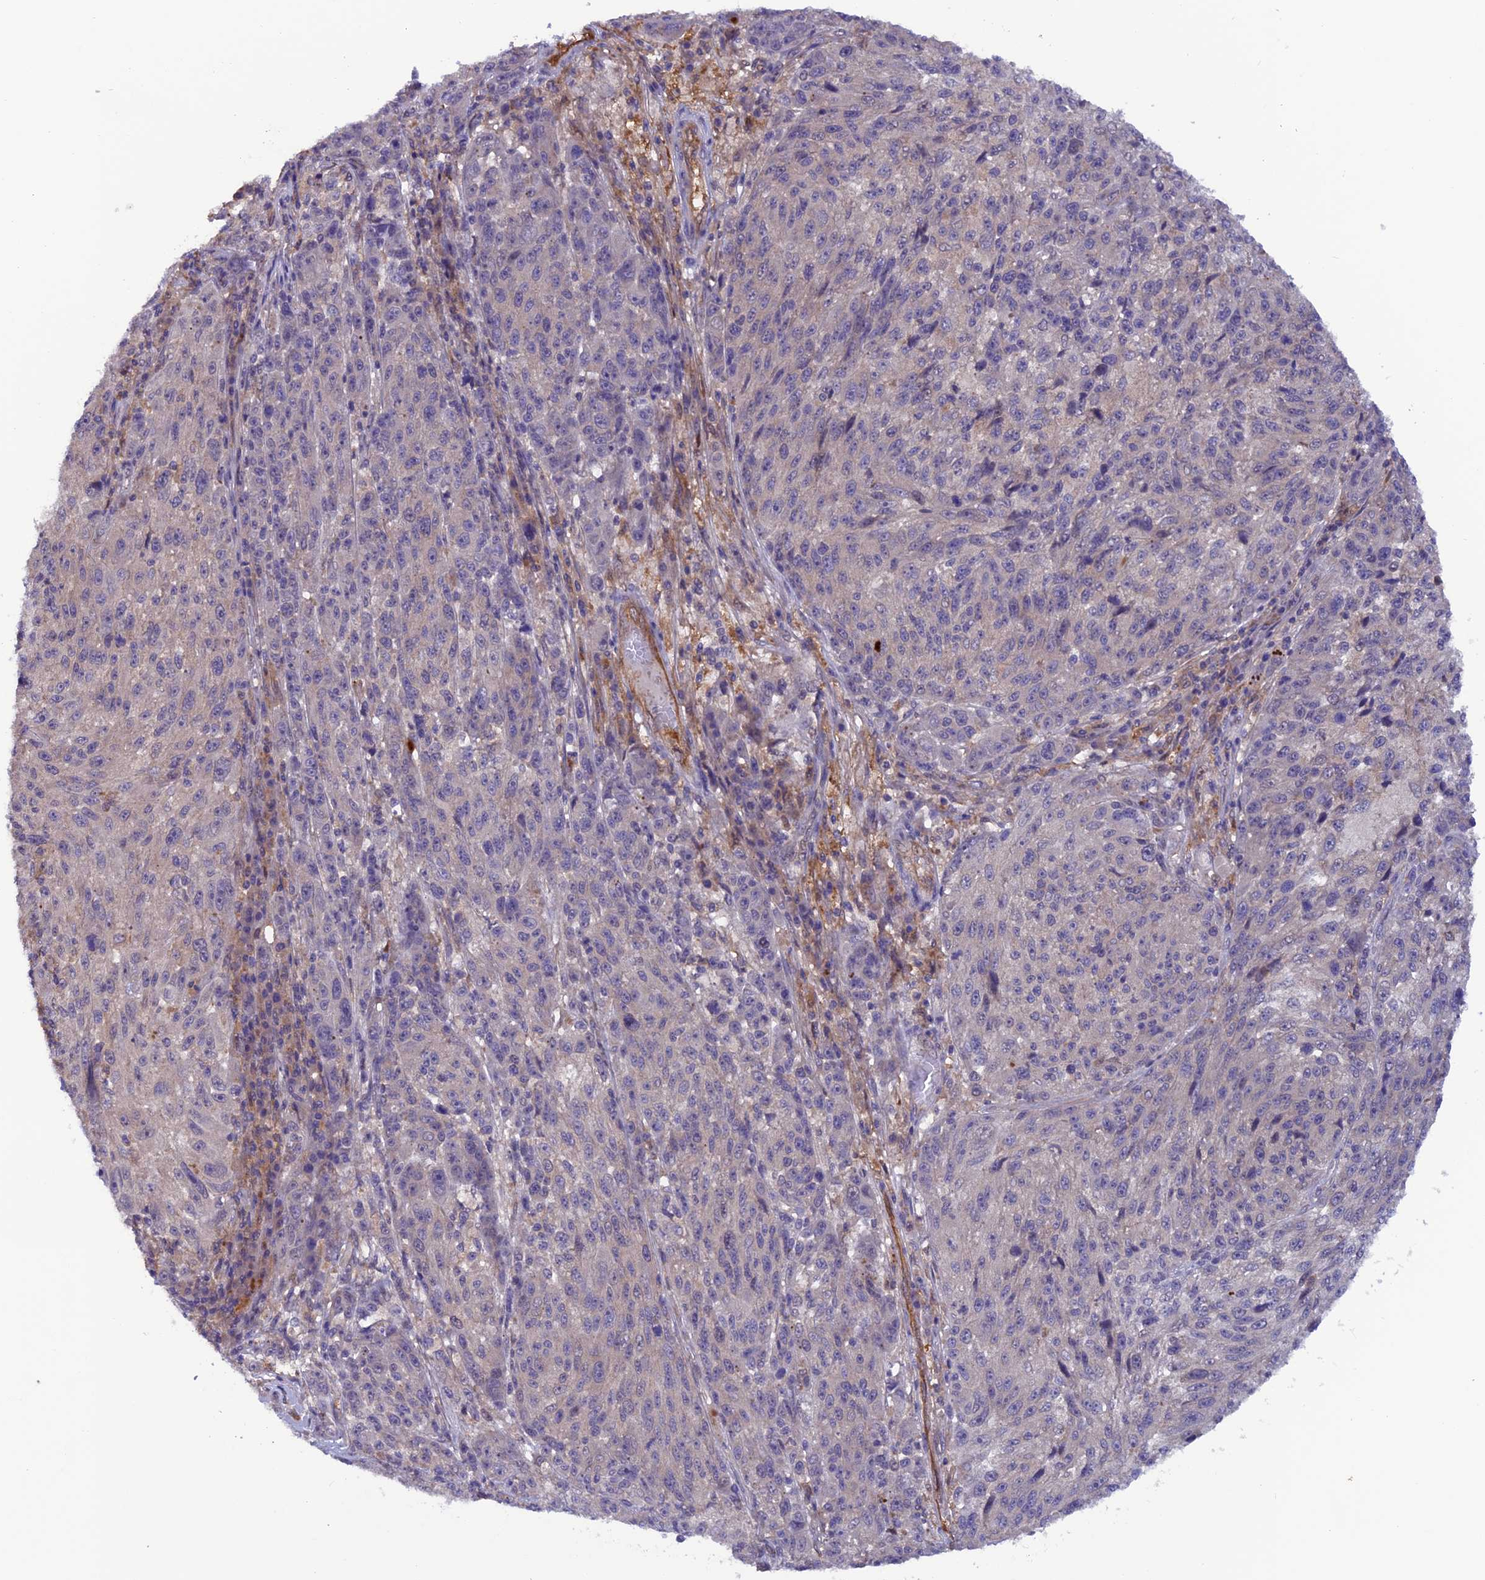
{"staining": {"intensity": "weak", "quantity": "25%-75%", "location": "cytoplasmic/membranous"}, "tissue": "melanoma", "cell_type": "Tumor cells", "image_type": "cancer", "snomed": [{"axis": "morphology", "description": "Malignant melanoma, NOS"}, {"axis": "topography", "description": "Skin"}], "caption": "Human melanoma stained with a brown dye reveals weak cytoplasmic/membranous positive positivity in approximately 25%-75% of tumor cells.", "gene": "MAST2", "patient": {"sex": "male", "age": 53}}